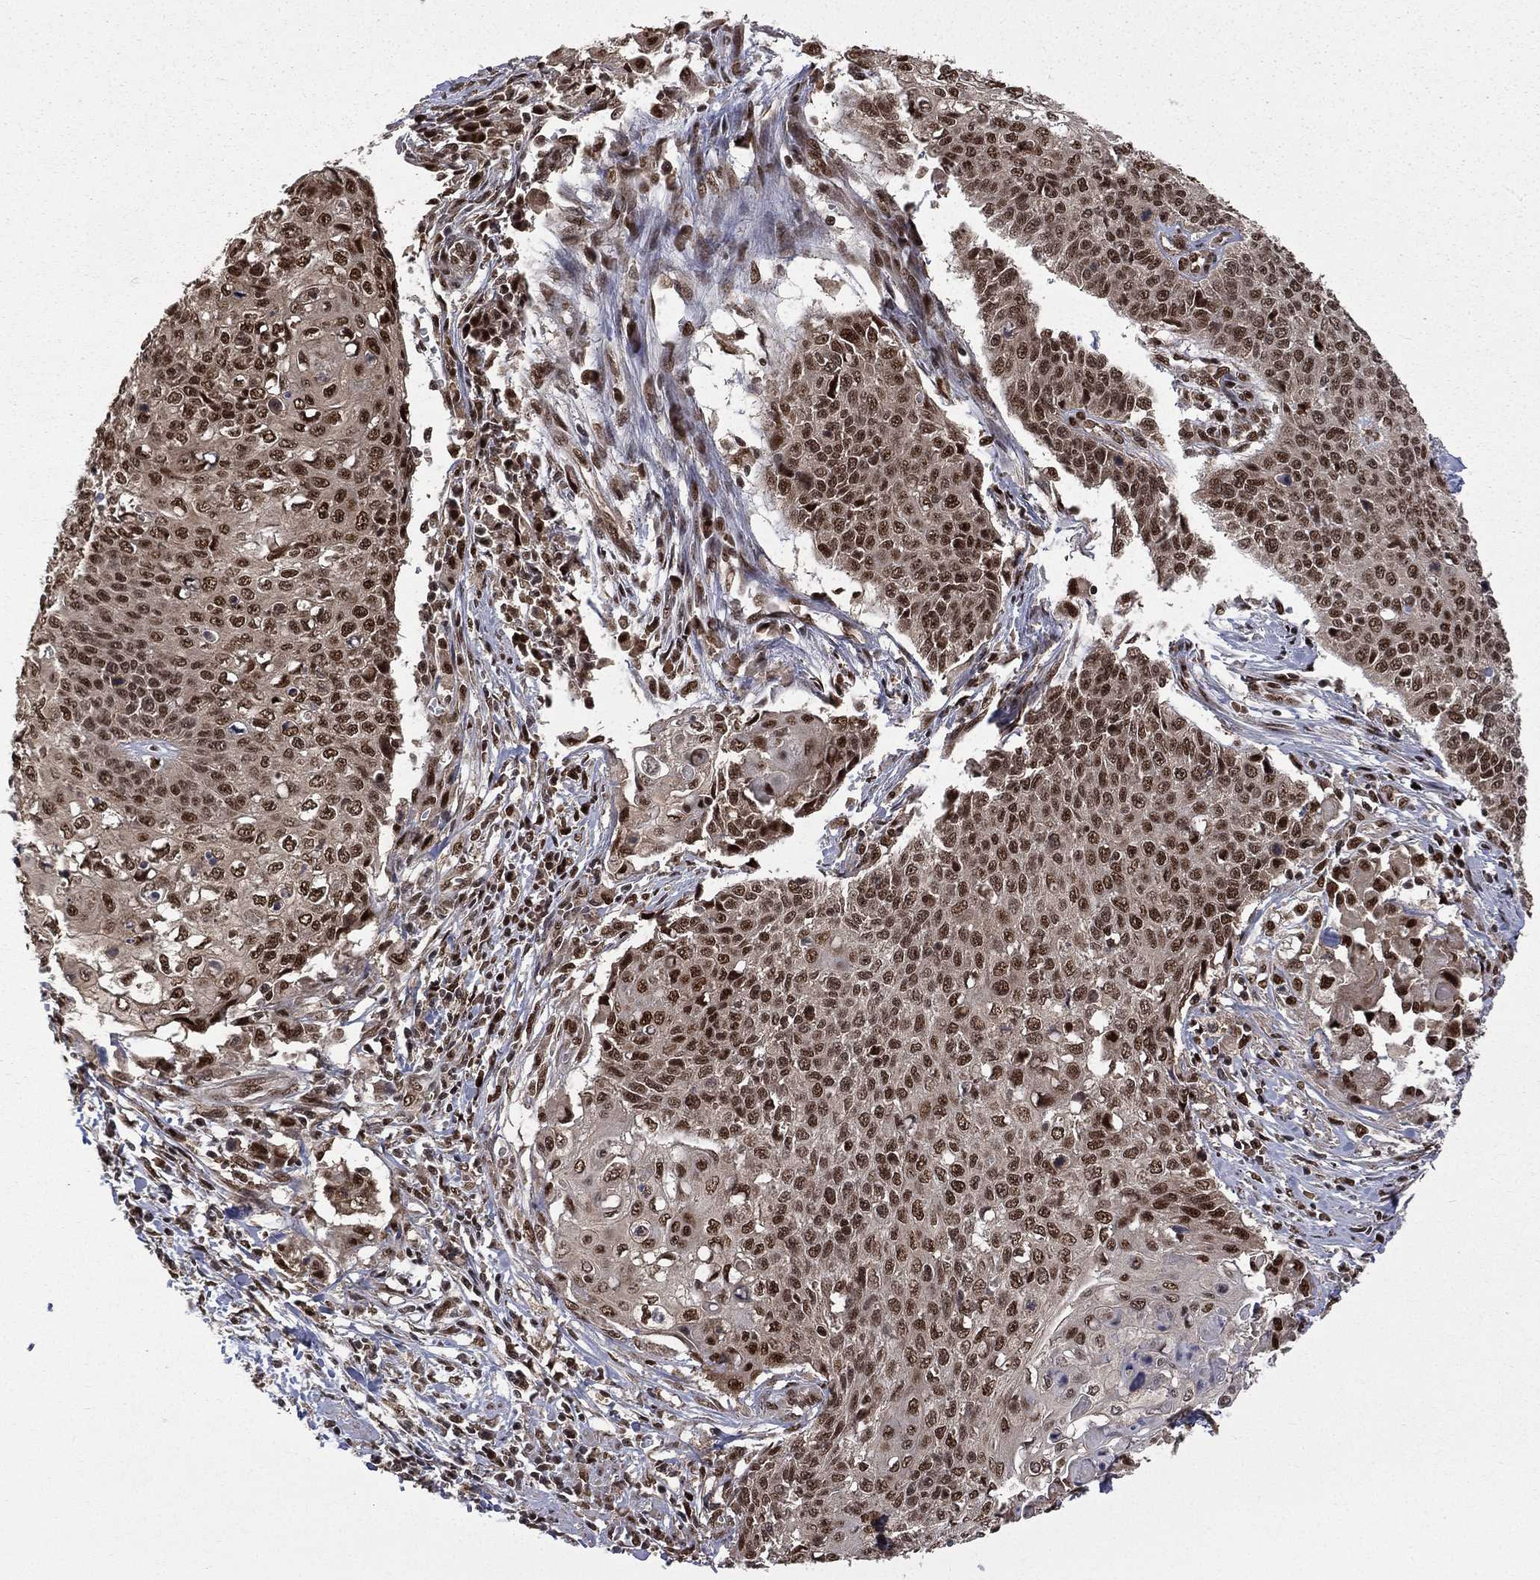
{"staining": {"intensity": "strong", "quantity": "25%-75%", "location": "nuclear"}, "tissue": "cervical cancer", "cell_type": "Tumor cells", "image_type": "cancer", "snomed": [{"axis": "morphology", "description": "Squamous cell carcinoma, NOS"}, {"axis": "topography", "description": "Cervix"}], "caption": "Approximately 25%-75% of tumor cells in cervical cancer show strong nuclear protein staining as visualized by brown immunohistochemical staining.", "gene": "JMJD6", "patient": {"sex": "female", "age": 39}}